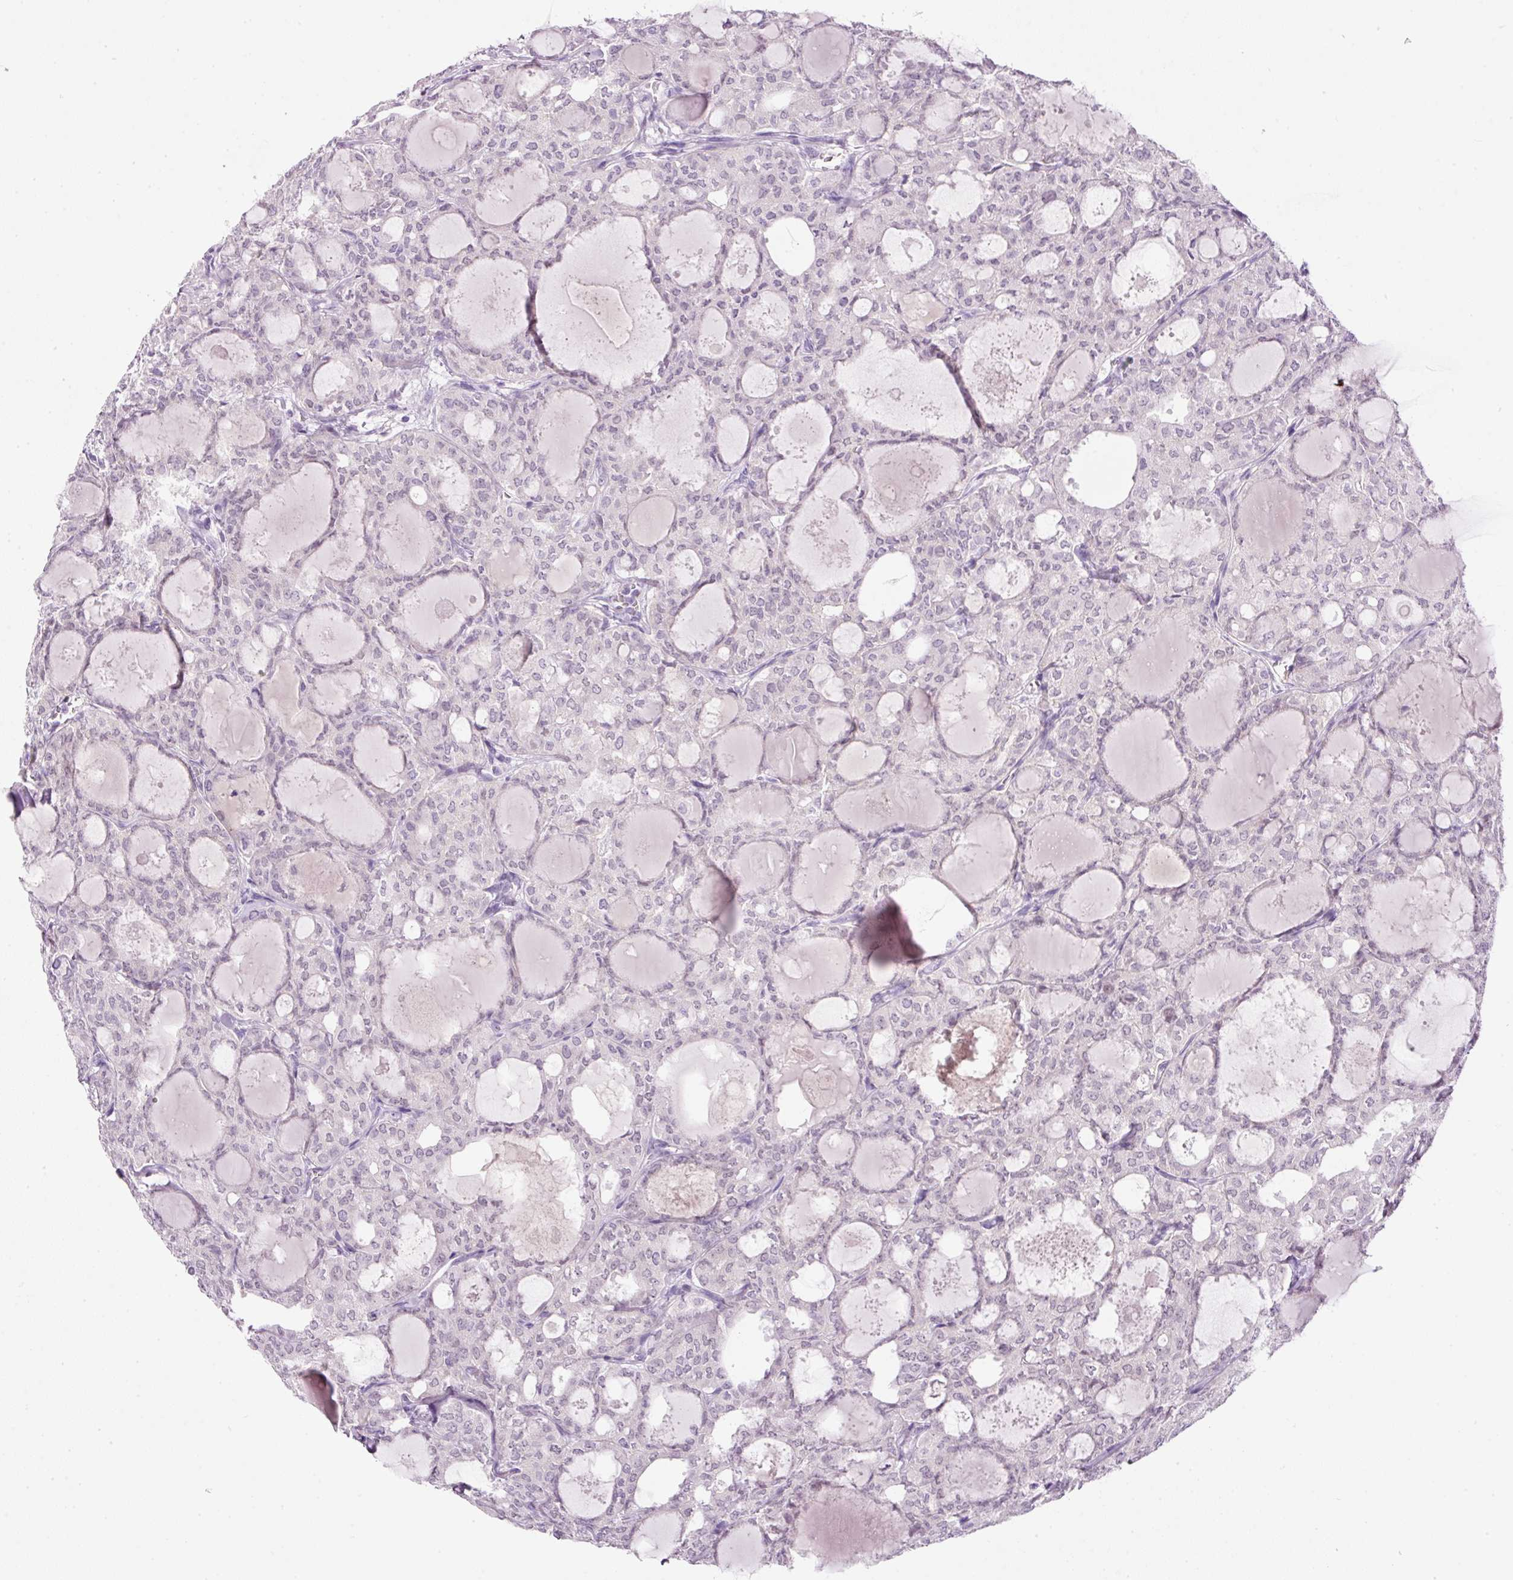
{"staining": {"intensity": "negative", "quantity": "none", "location": "none"}, "tissue": "thyroid cancer", "cell_type": "Tumor cells", "image_type": "cancer", "snomed": [{"axis": "morphology", "description": "Follicular adenoma carcinoma, NOS"}, {"axis": "topography", "description": "Thyroid gland"}], "caption": "Tumor cells show no significant protein positivity in thyroid cancer.", "gene": "SRC", "patient": {"sex": "male", "age": 75}}